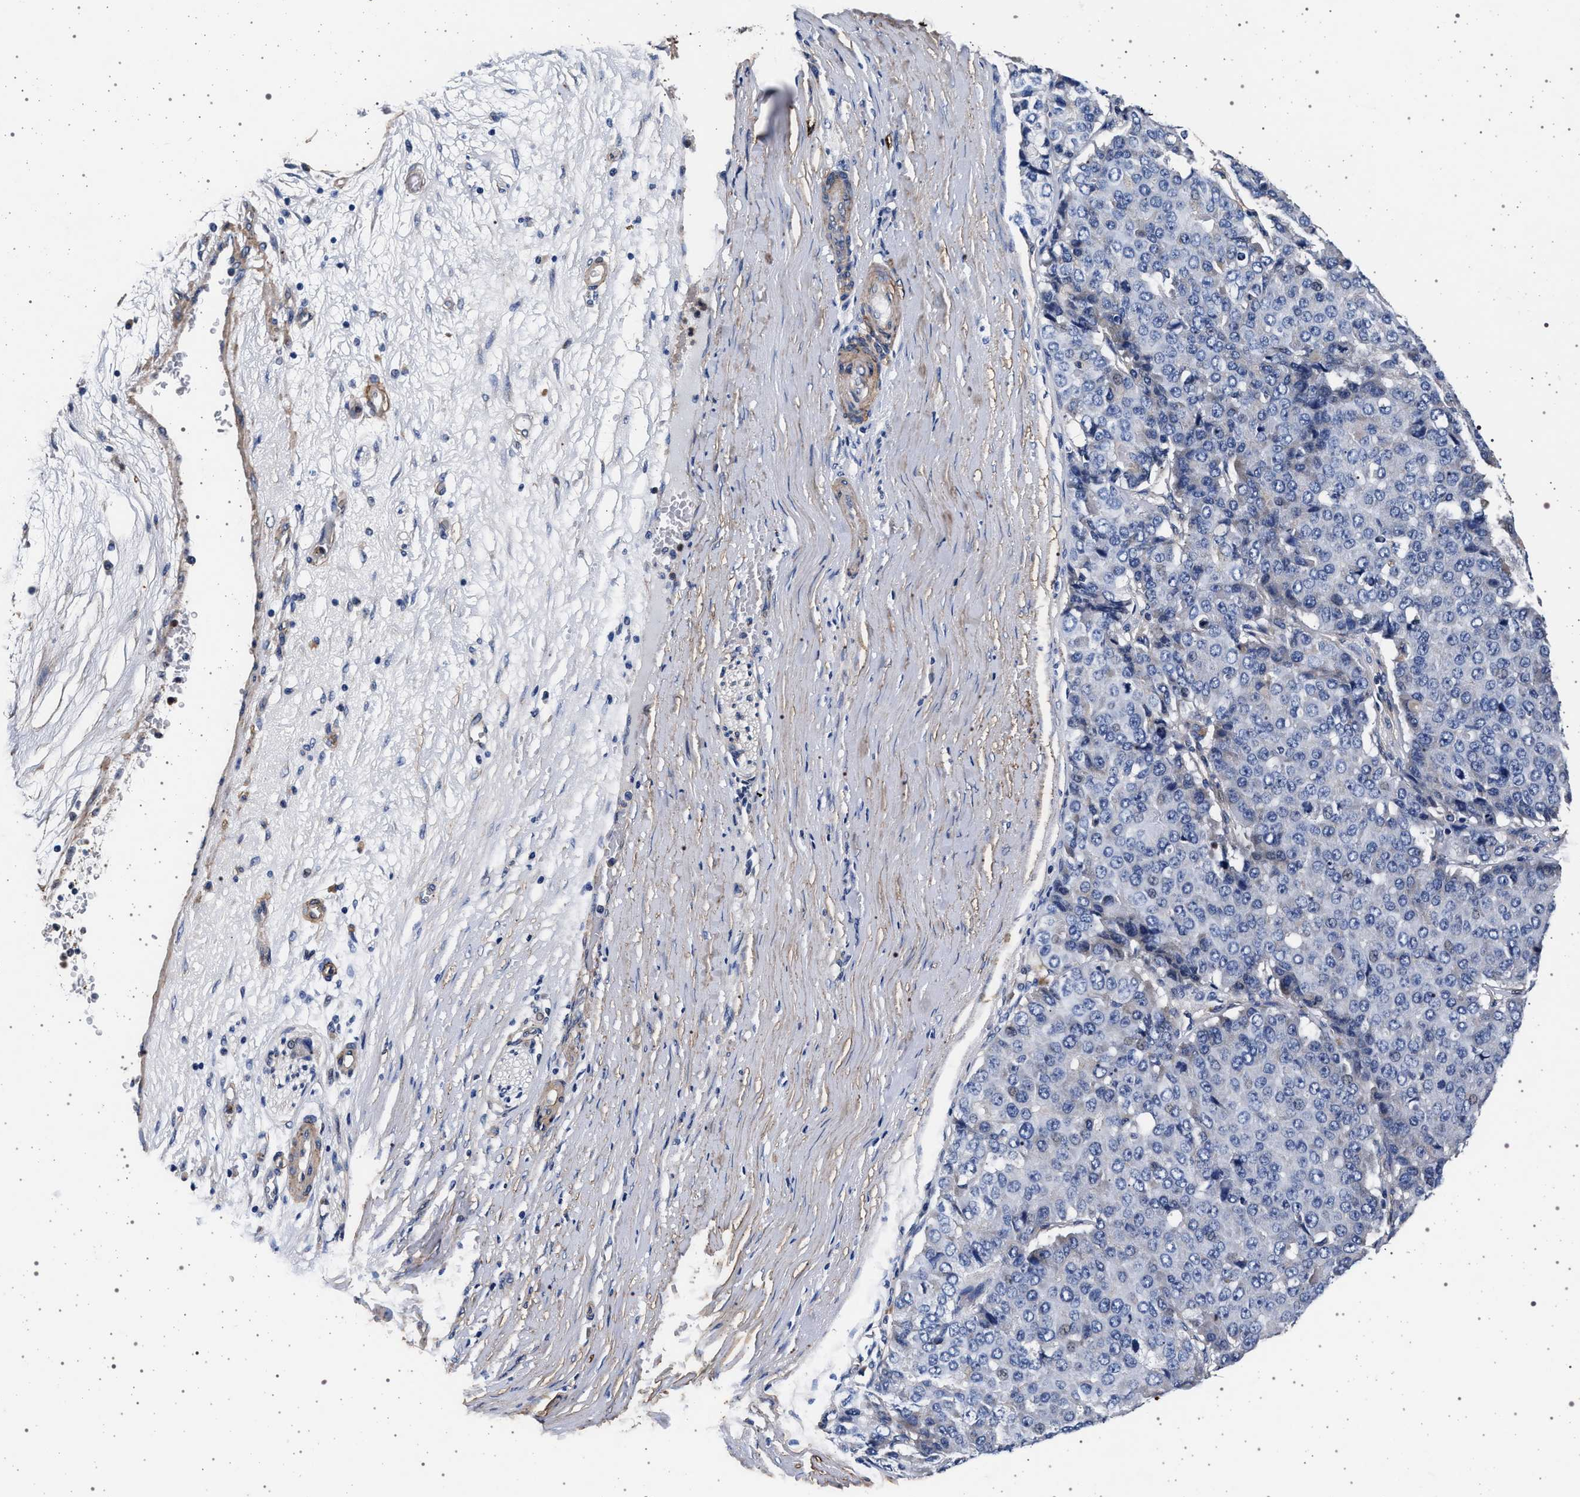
{"staining": {"intensity": "negative", "quantity": "none", "location": "none"}, "tissue": "pancreatic cancer", "cell_type": "Tumor cells", "image_type": "cancer", "snomed": [{"axis": "morphology", "description": "Adenocarcinoma, NOS"}, {"axis": "topography", "description": "Pancreas"}], "caption": "This micrograph is of pancreatic cancer stained with immunohistochemistry (IHC) to label a protein in brown with the nuclei are counter-stained blue. There is no staining in tumor cells. The staining was performed using DAB to visualize the protein expression in brown, while the nuclei were stained in blue with hematoxylin (Magnification: 20x).", "gene": "KCNK6", "patient": {"sex": "male", "age": 50}}